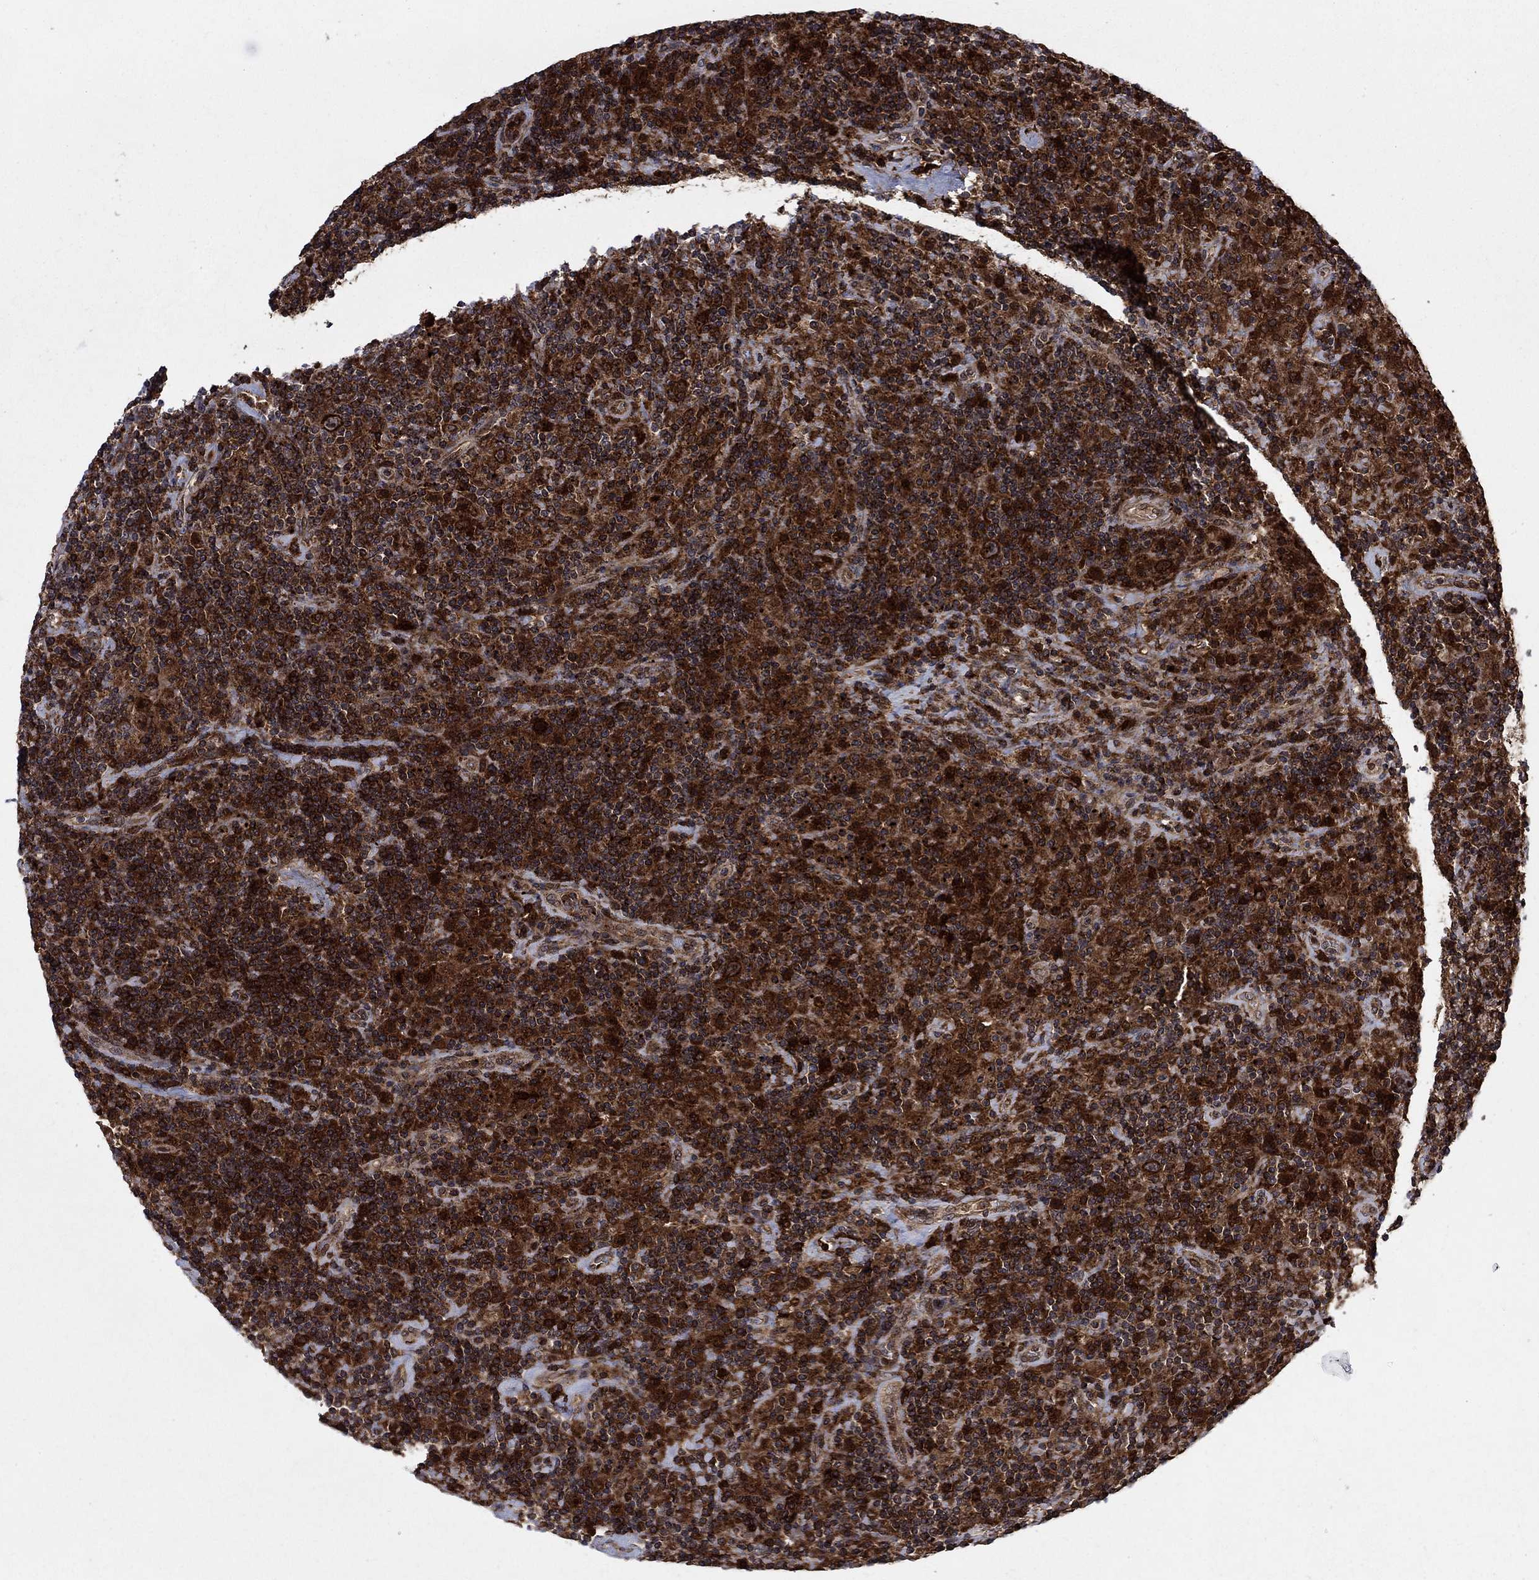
{"staining": {"intensity": "strong", "quantity": ">75%", "location": "cytoplasmic/membranous"}, "tissue": "lymphoma", "cell_type": "Tumor cells", "image_type": "cancer", "snomed": [{"axis": "morphology", "description": "Hodgkin's disease, NOS"}, {"axis": "topography", "description": "Lymph node"}], "caption": "Lymphoma tissue shows strong cytoplasmic/membranous positivity in about >75% of tumor cells, visualized by immunohistochemistry.", "gene": "IFI35", "patient": {"sex": "male", "age": 70}}